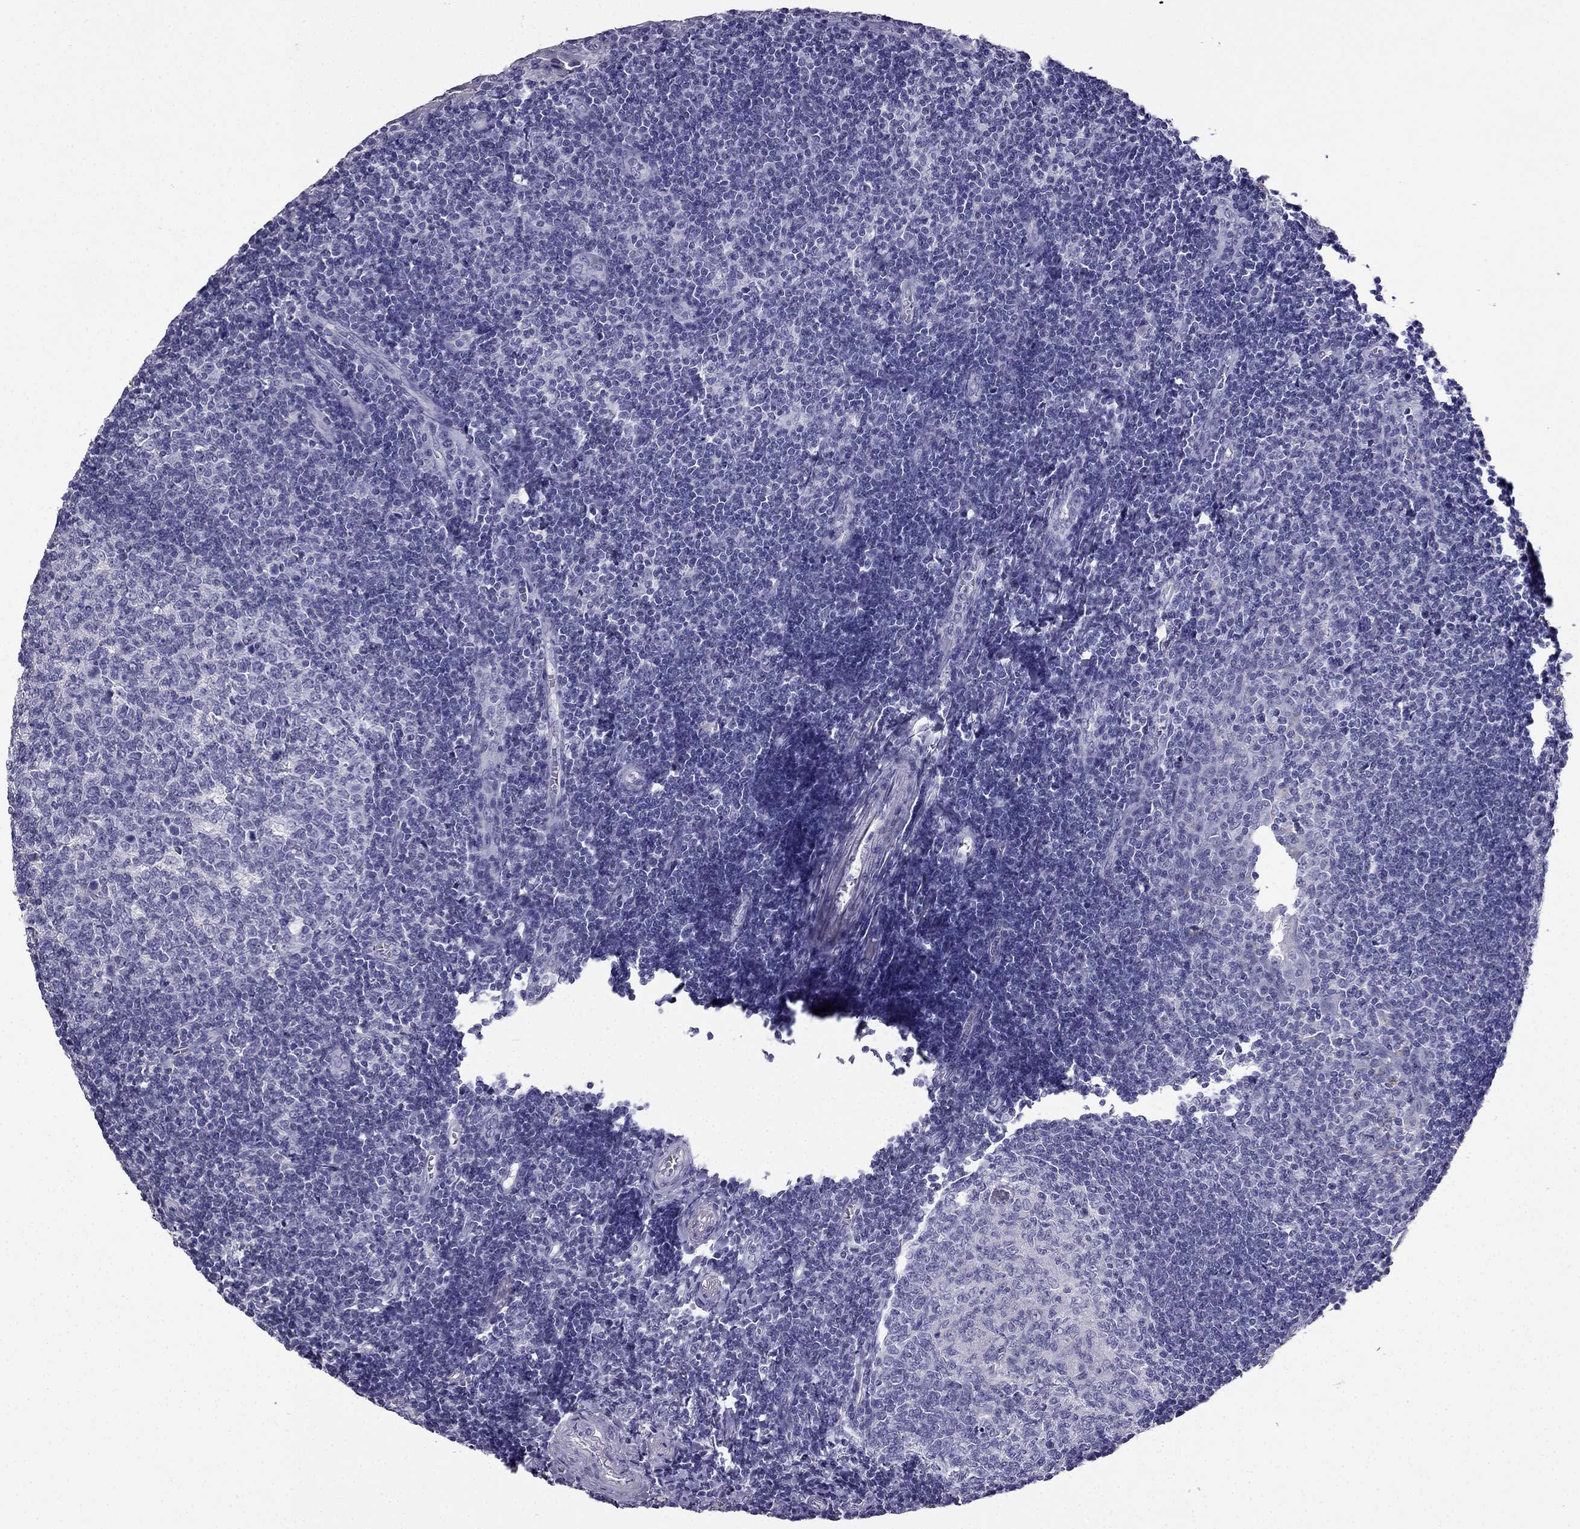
{"staining": {"intensity": "negative", "quantity": "none", "location": "none"}, "tissue": "tonsil", "cell_type": "Germinal center cells", "image_type": "normal", "snomed": [{"axis": "morphology", "description": "Normal tissue, NOS"}, {"axis": "topography", "description": "Tonsil"}], "caption": "Germinal center cells are negative for protein expression in normal human tonsil. (Immunohistochemistry, brightfield microscopy, high magnification).", "gene": "PTH", "patient": {"sex": "female", "age": 13}}